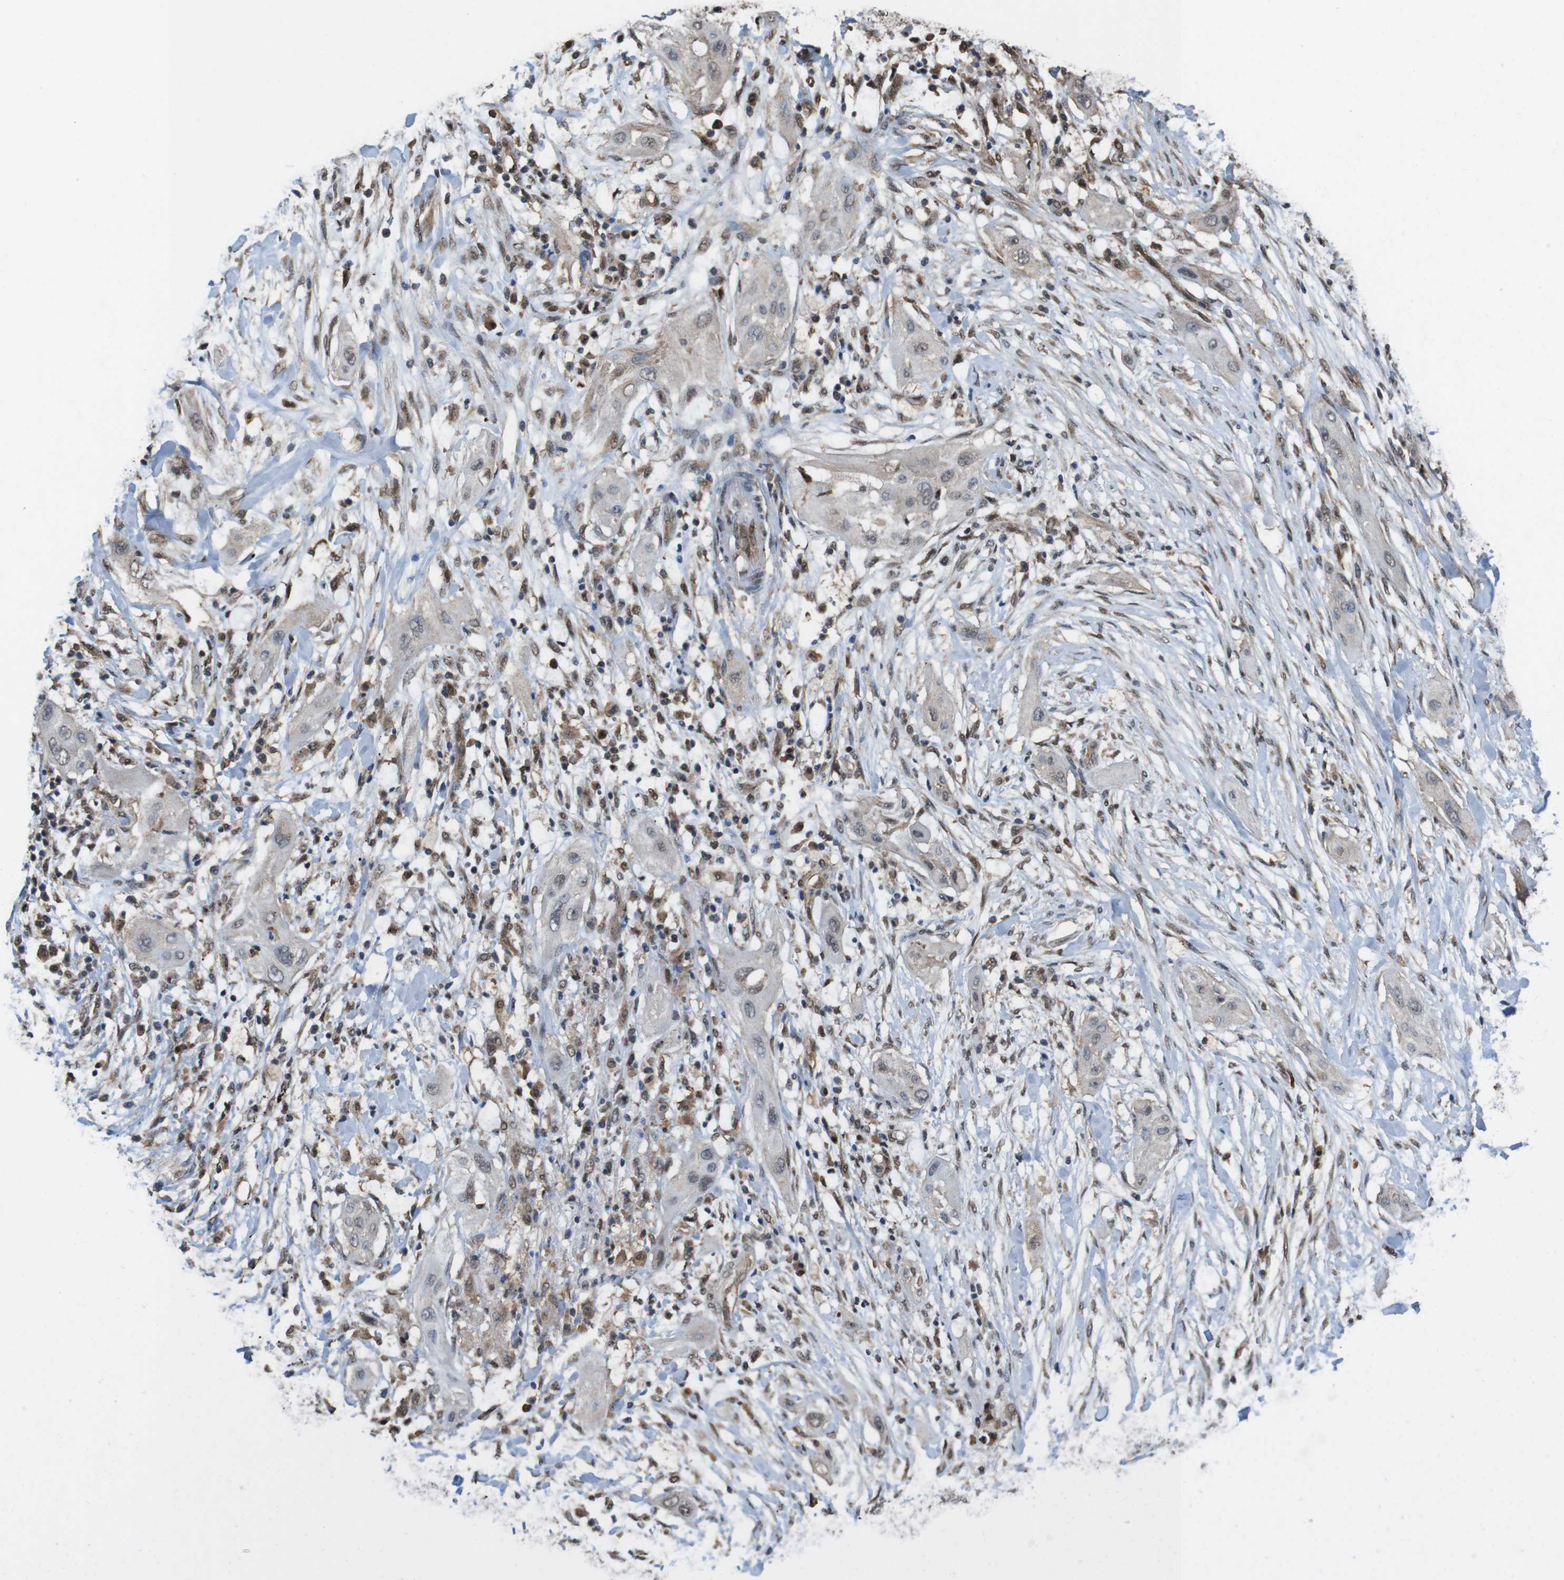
{"staining": {"intensity": "weak", "quantity": "<25%", "location": "cytoplasmic/membranous"}, "tissue": "lung cancer", "cell_type": "Tumor cells", "image_type": "cancer", "snomed": [{"axis": "morphology", "description": "Squamous cell carcinoma, NOS"}, {"axis": "topography", "description": "Lung"}], "caption": "Tumor cells are negative for protein expression in human lung cancer (squamous cell carcinoma). (Stains: DAB immunohistochemistry (IHC) with hematoxylin counter stain, Microscopy: brightfield microscopy at high magnification).", "gene": "YWHAG", "patient": {"sex": "female", "age": 47}}